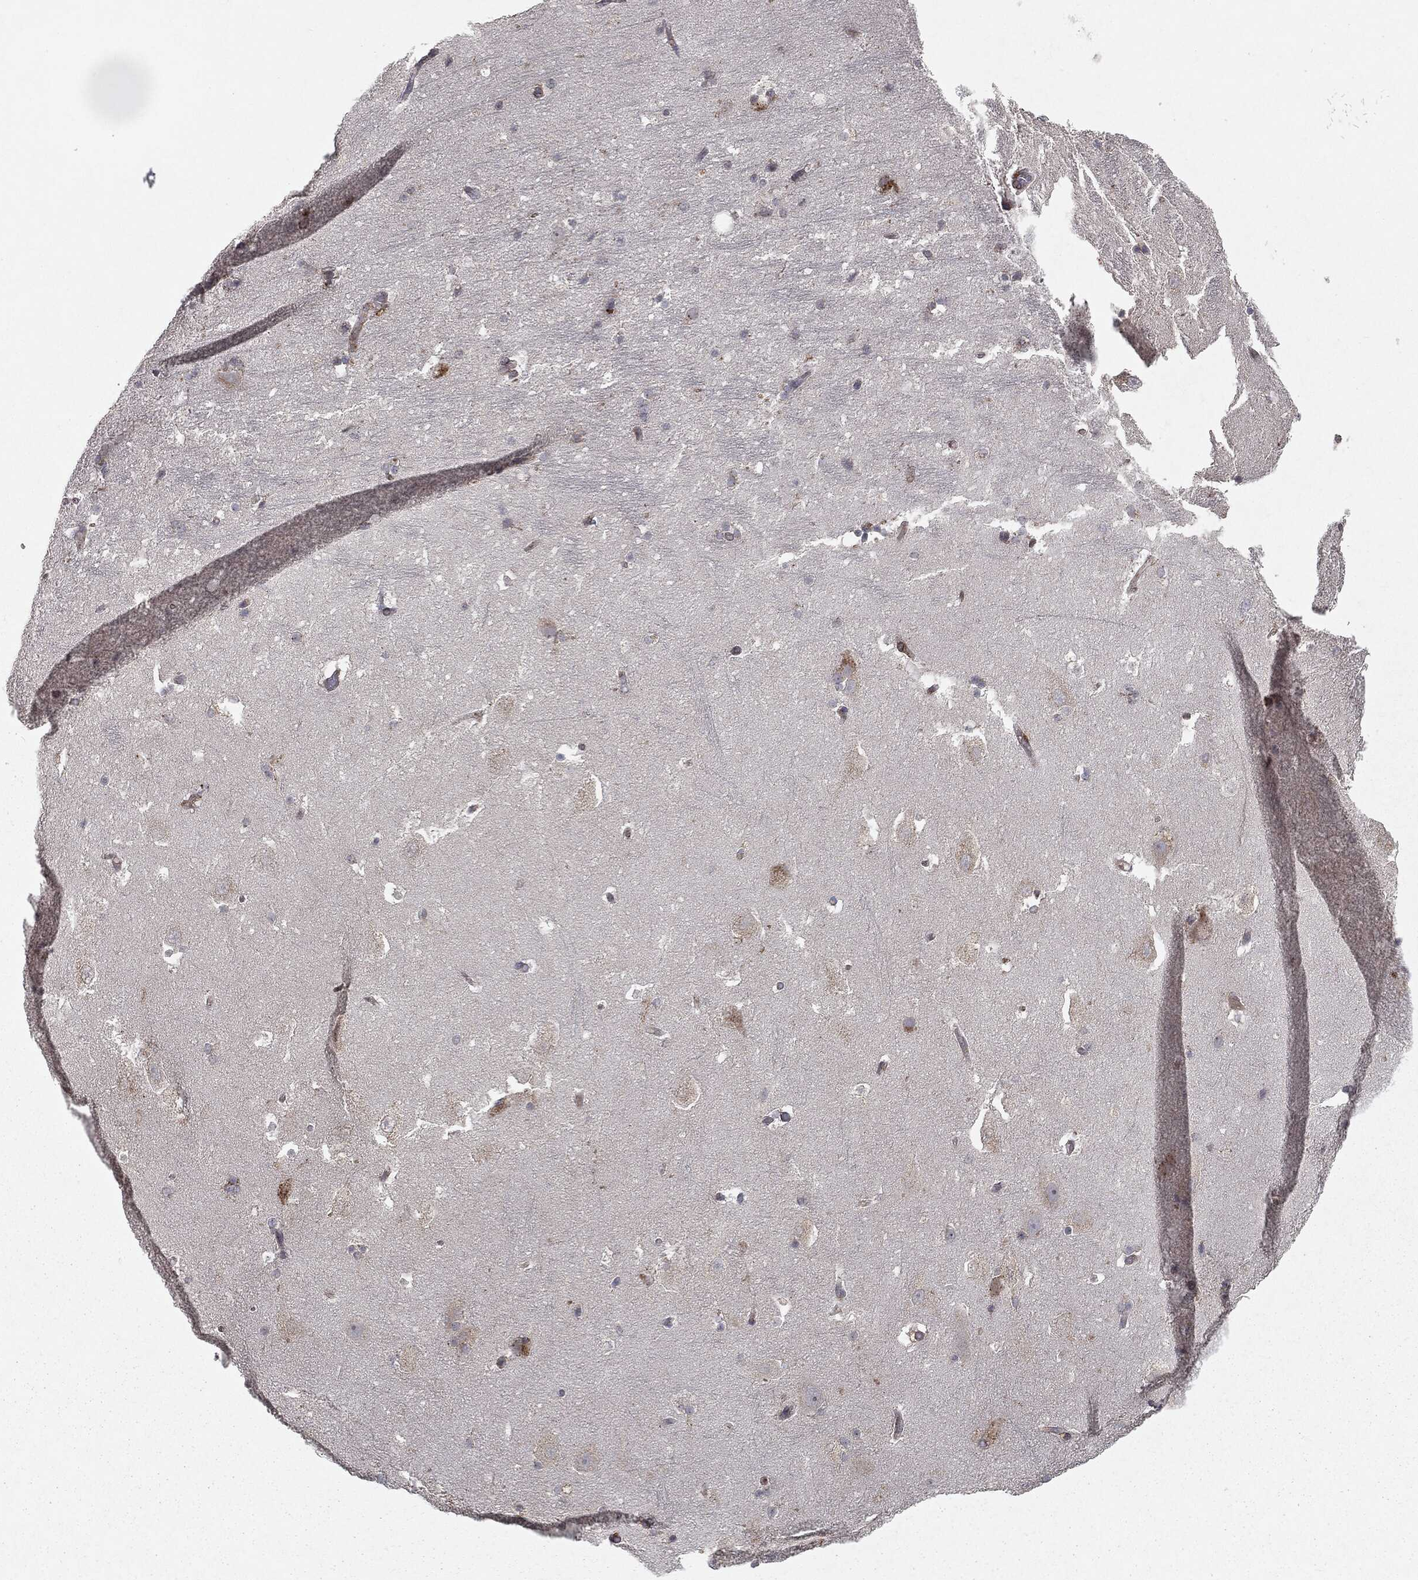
{"staining": {"intensity": "negative", "quantity": "none", "location": "none"}, "tissue": "hippocampus", "cell_type": "Glial cells", "image_type": "normal", "snomed": [{"axis": "morphology", "description": "Normal tissue, NOS"}, {"axis": "topography", "description": "Hippocampus"}], "caption": "A photomicrograph of hippocampus stained for a protein exhibits no brown staining in glial cells.", "gene": "CTSA", "patient": {"sex": "male", "age": 51}}